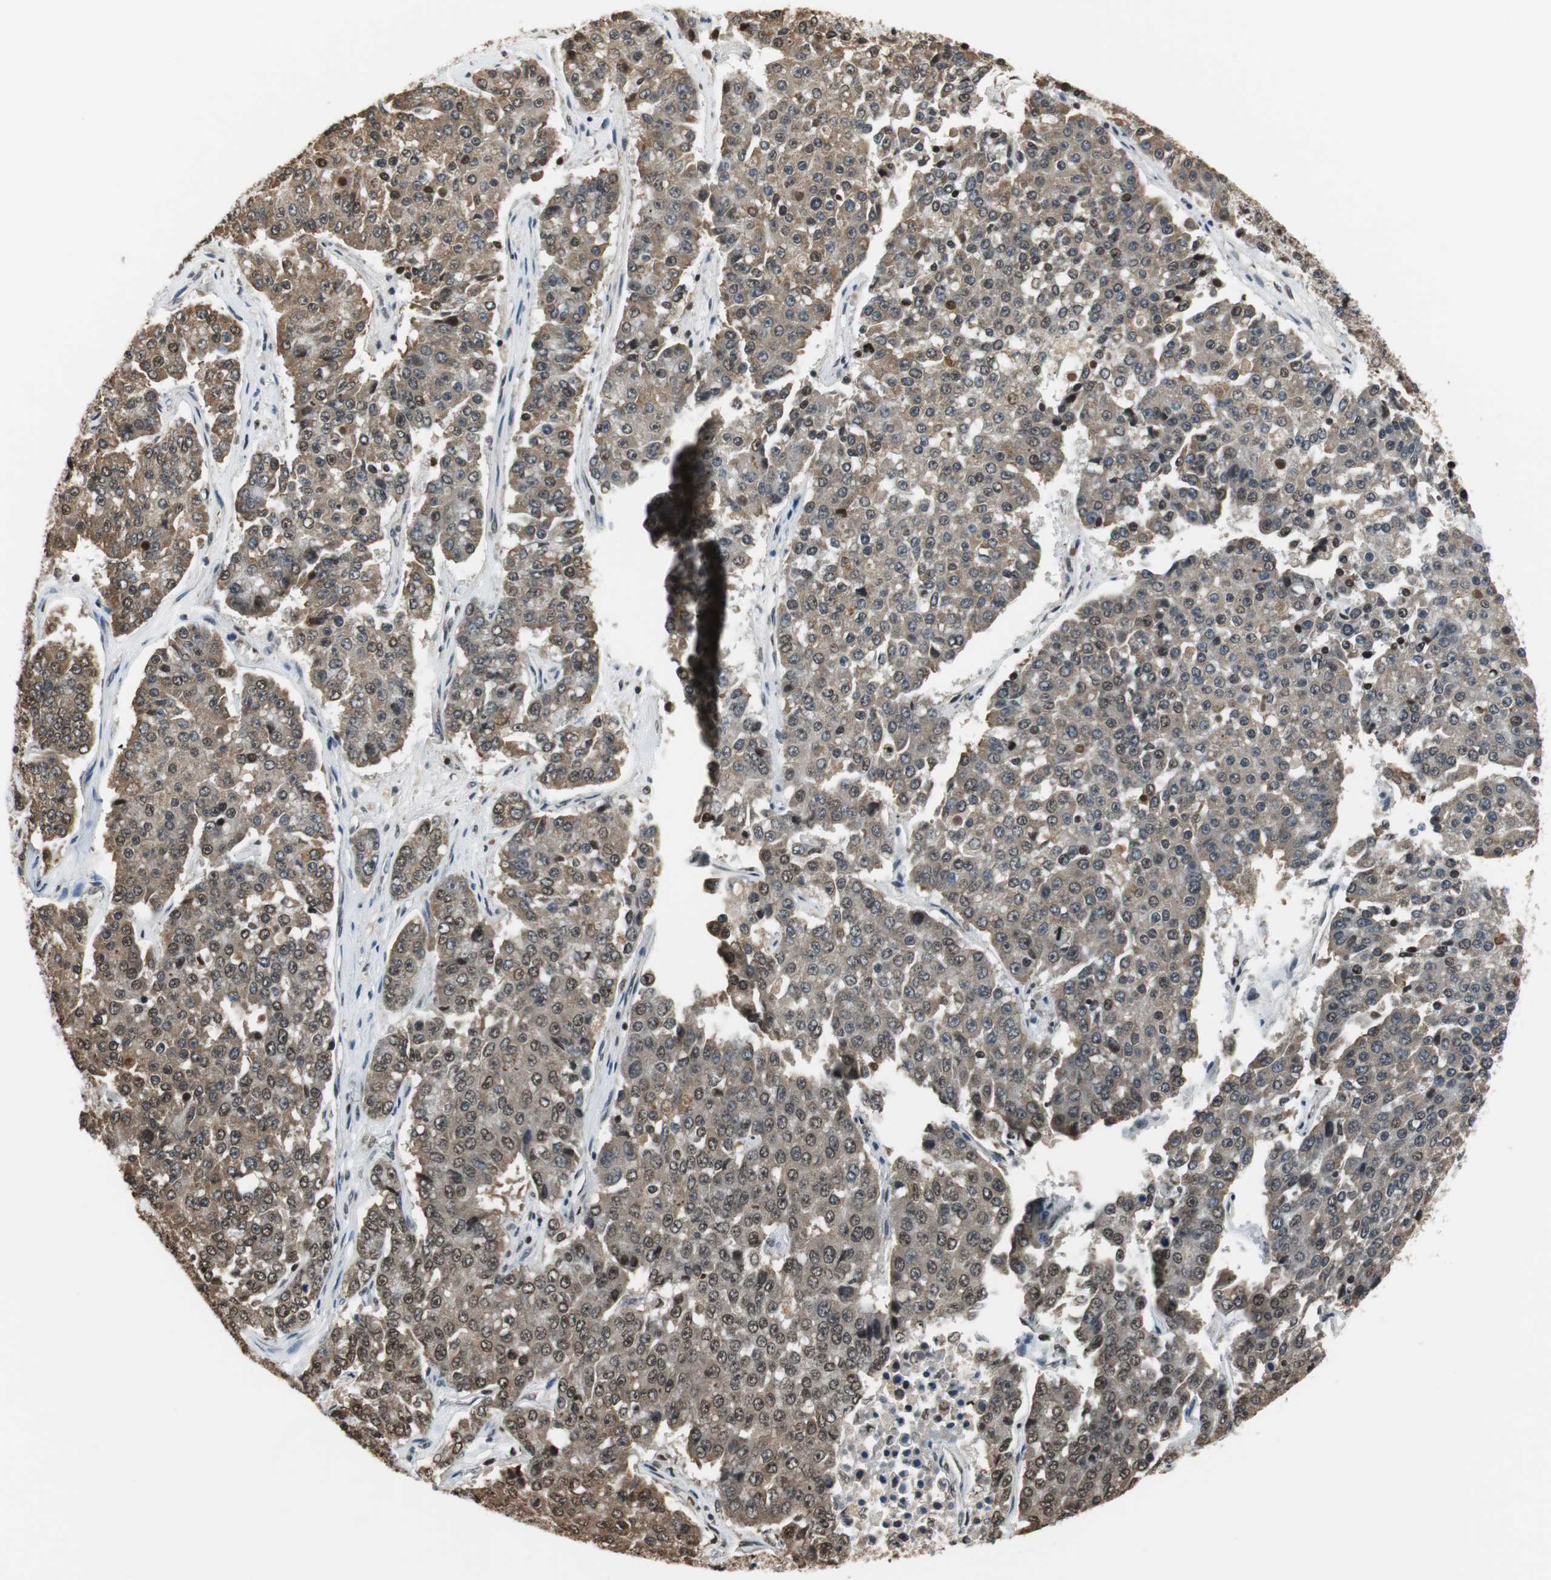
{"staining": {"intensity": "strong", "quantity": "25%-75%", "location": "nuclear"}, "tissue": "pancreatic cancer", "cell_type": "Tumor cells", "image_type": "cancer", "snomed": [{"axis": "morphology", "description": "Adenocarcinoma, NOS"}, {"axis": "topography", "description": "Pancreas"}], "caption": "The photomicrograph exhibits immunohistochemical staining of pancreatic cancer (adenocarcinoma). There is strong nuclear expression is appreciated in about 25%-75% of tumor cells.", "gene": "REST", "patient": {"sex": "male", "age": 50}}